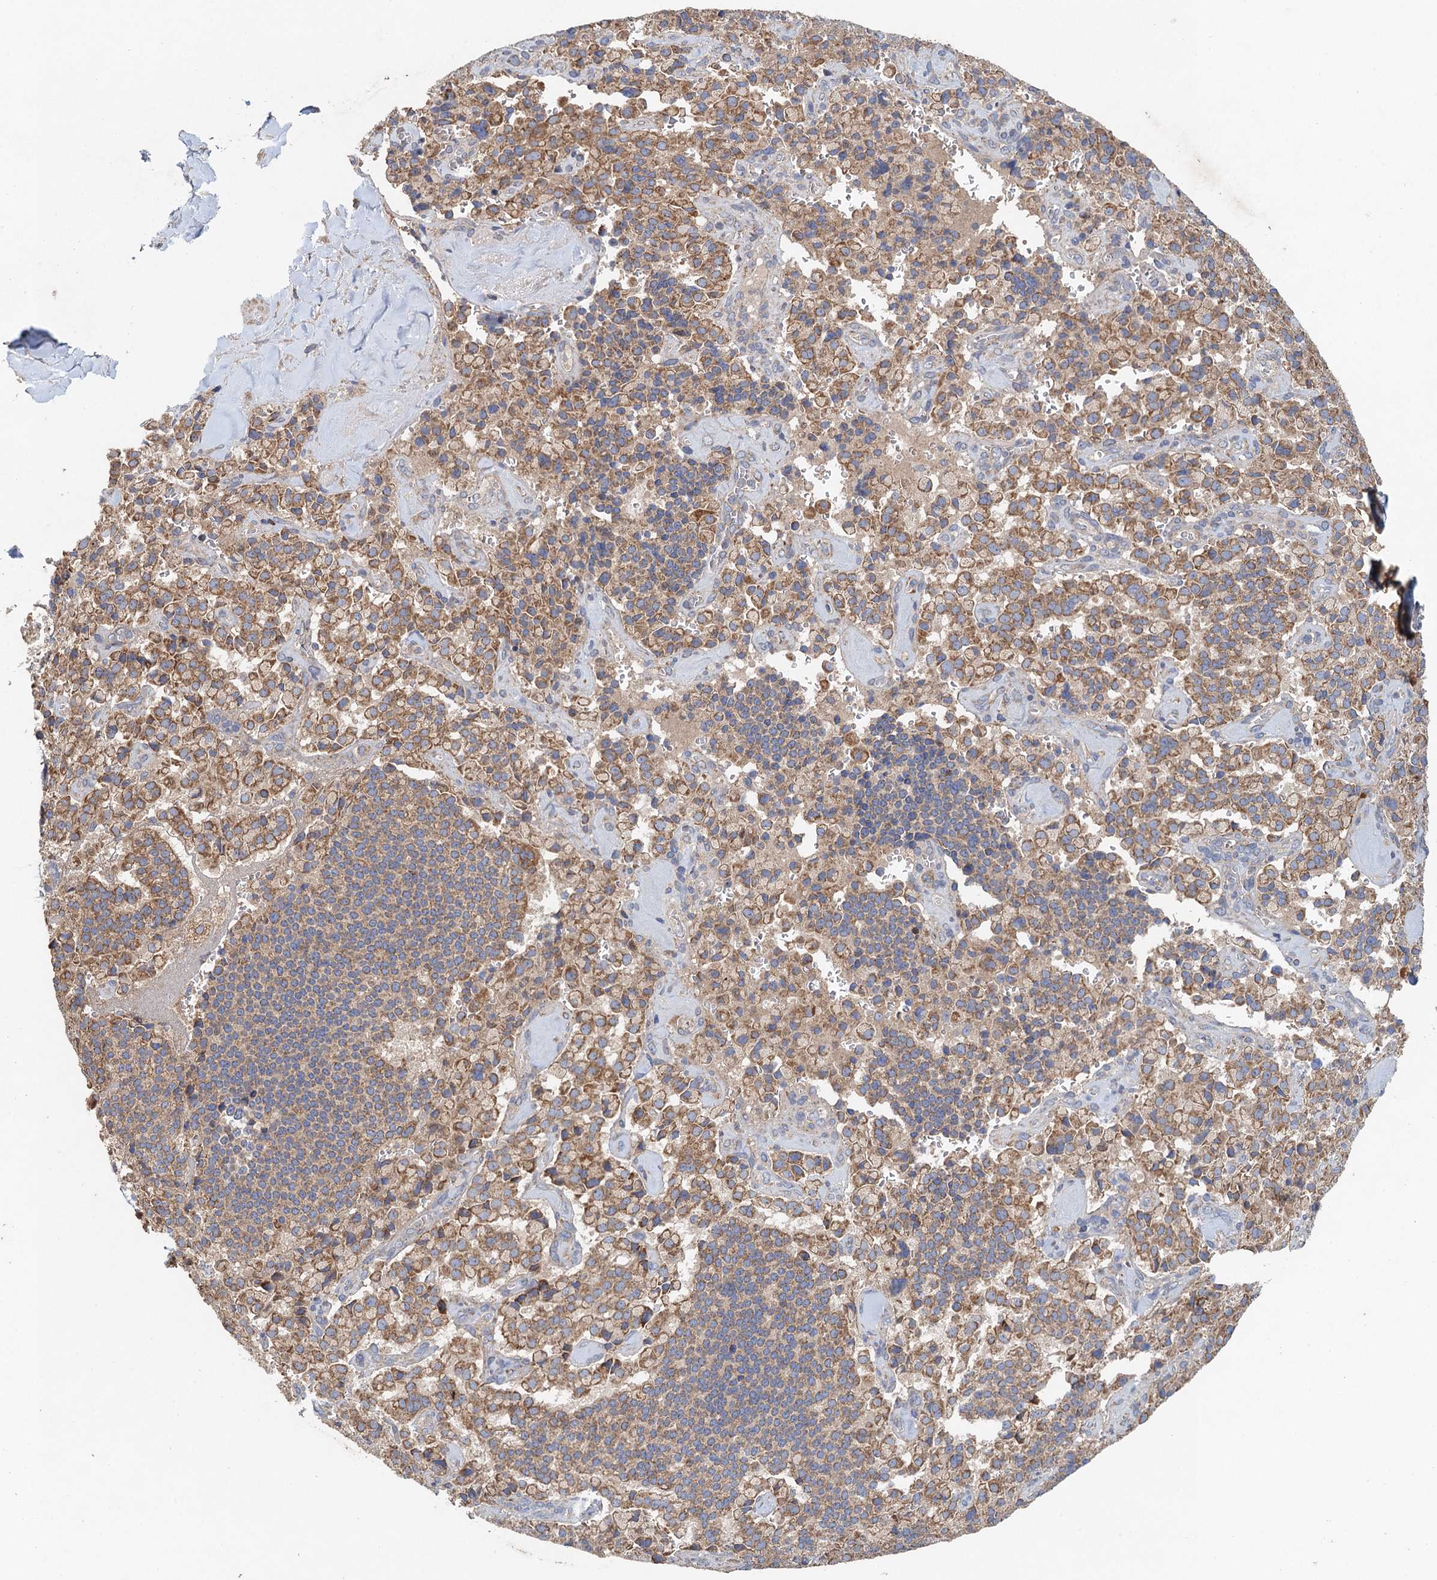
{"staining": {"intensity": "moderate", "quantity": ">75%", "location": "cytoplasmic/membranous"}, "tissue": "pancreatic cancer", "cell_type": "Tumor cells", "image_type": "cancer", "snomed": [{"axis": "morphology", "description": "Adenocarcinoma, NOS"}, {"axis": "topography", "description": "Pancreas"}], "caption": "Tumor cells show moderate cytoplasmic/membranous expression in approximately >75% of cells in pancreatic adenocarcinoma. The staining was performed using DAB (3,3'-diaminobenzidine), with brown indicating positive protein expression. Nuclei are stained blue with hematoxylin.", "gene": "BCS1L", "patient": {"sex": "male", "age": 65}}